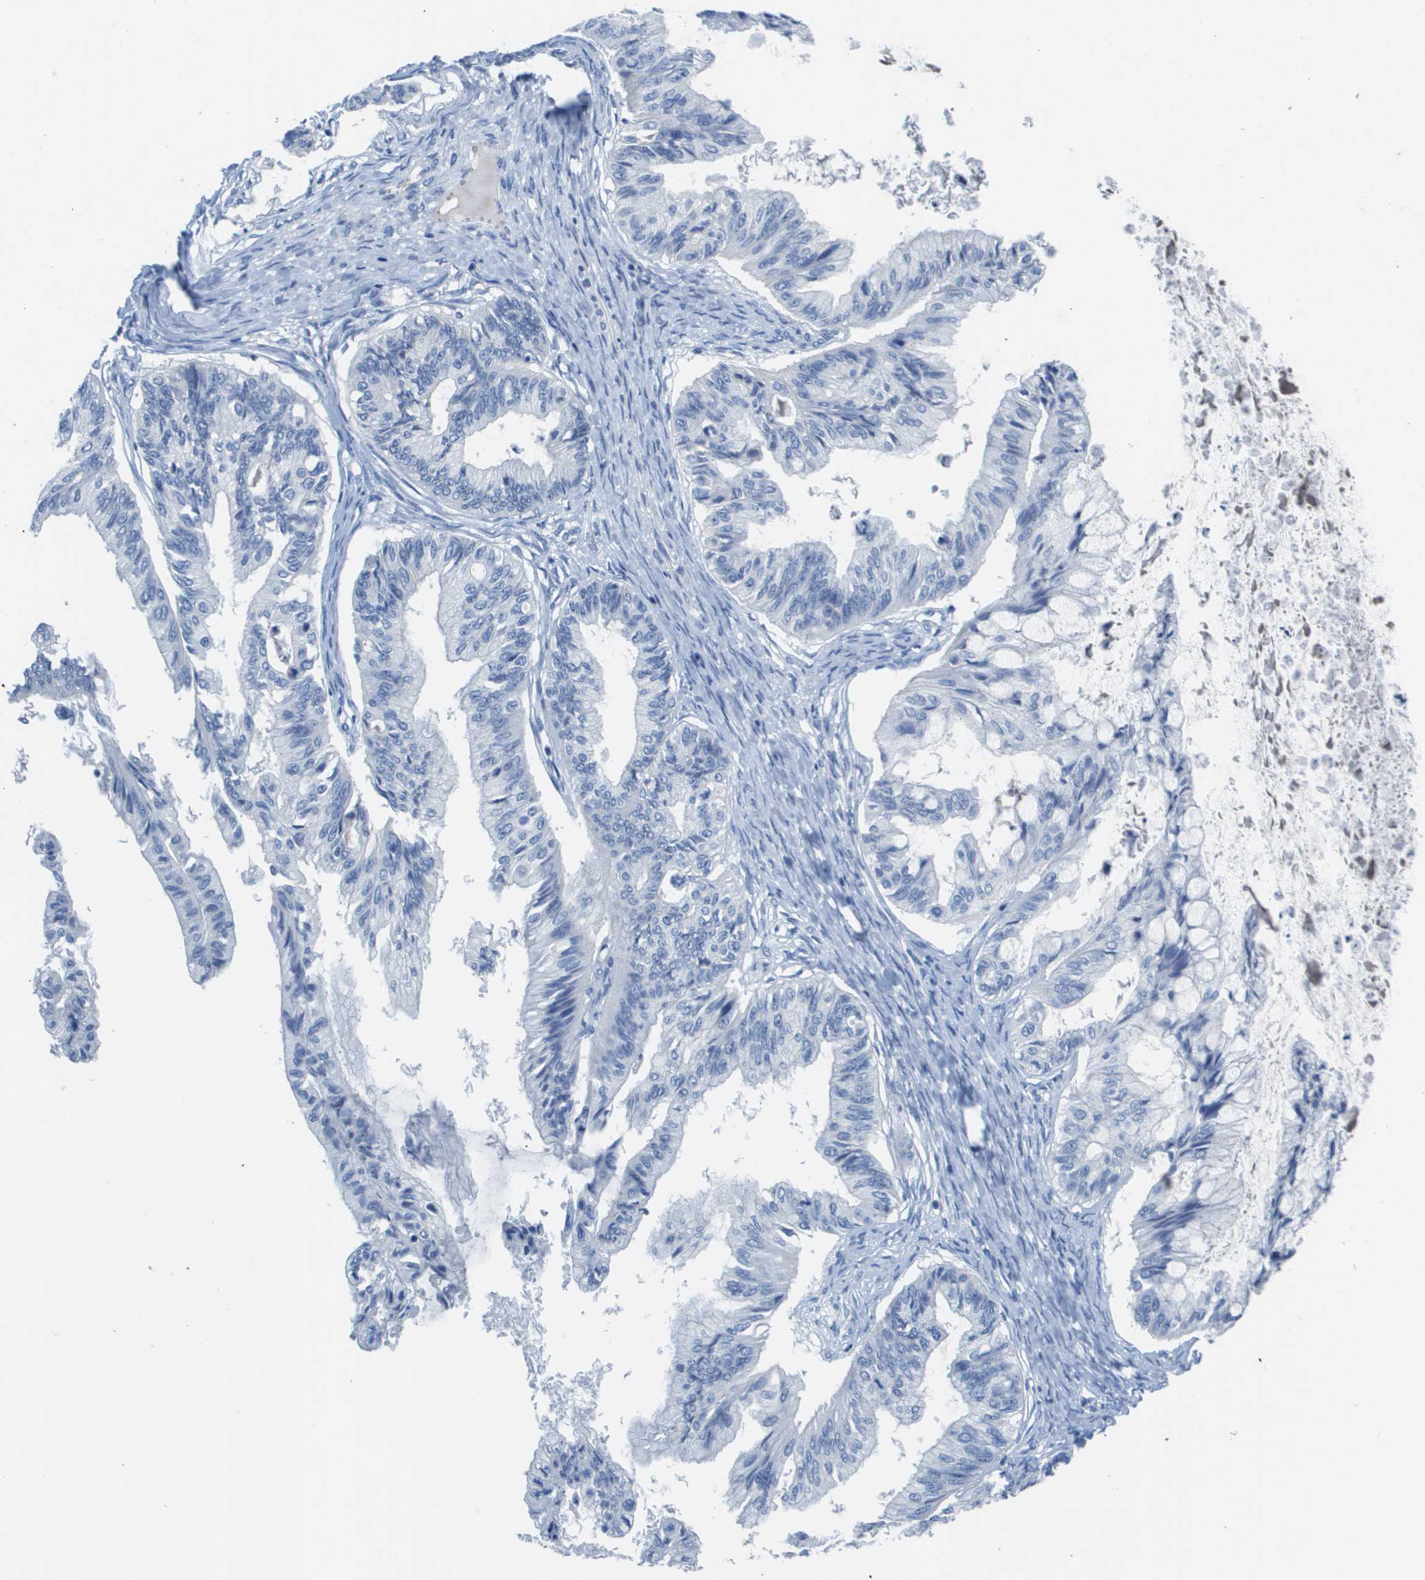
{"staining": {"intensity": "negative", "quantity": "none", "location": "none"}, "tissue": "ovarian cancer", "cell_type": "Tumor cells", "image_type": "cancer", "snomed": [{"axis": "morphology", "description": "Cystadenocarcinoma, mucinous, NOS"}, {"axis": "topography", "description": "Ovary"}], "caption": "Tumor cells show no significant staining in mucinous cystadenocarcinoma (ovarian).", "gene": "NCS1", "patient": {"sex": "female", "age": 57}}